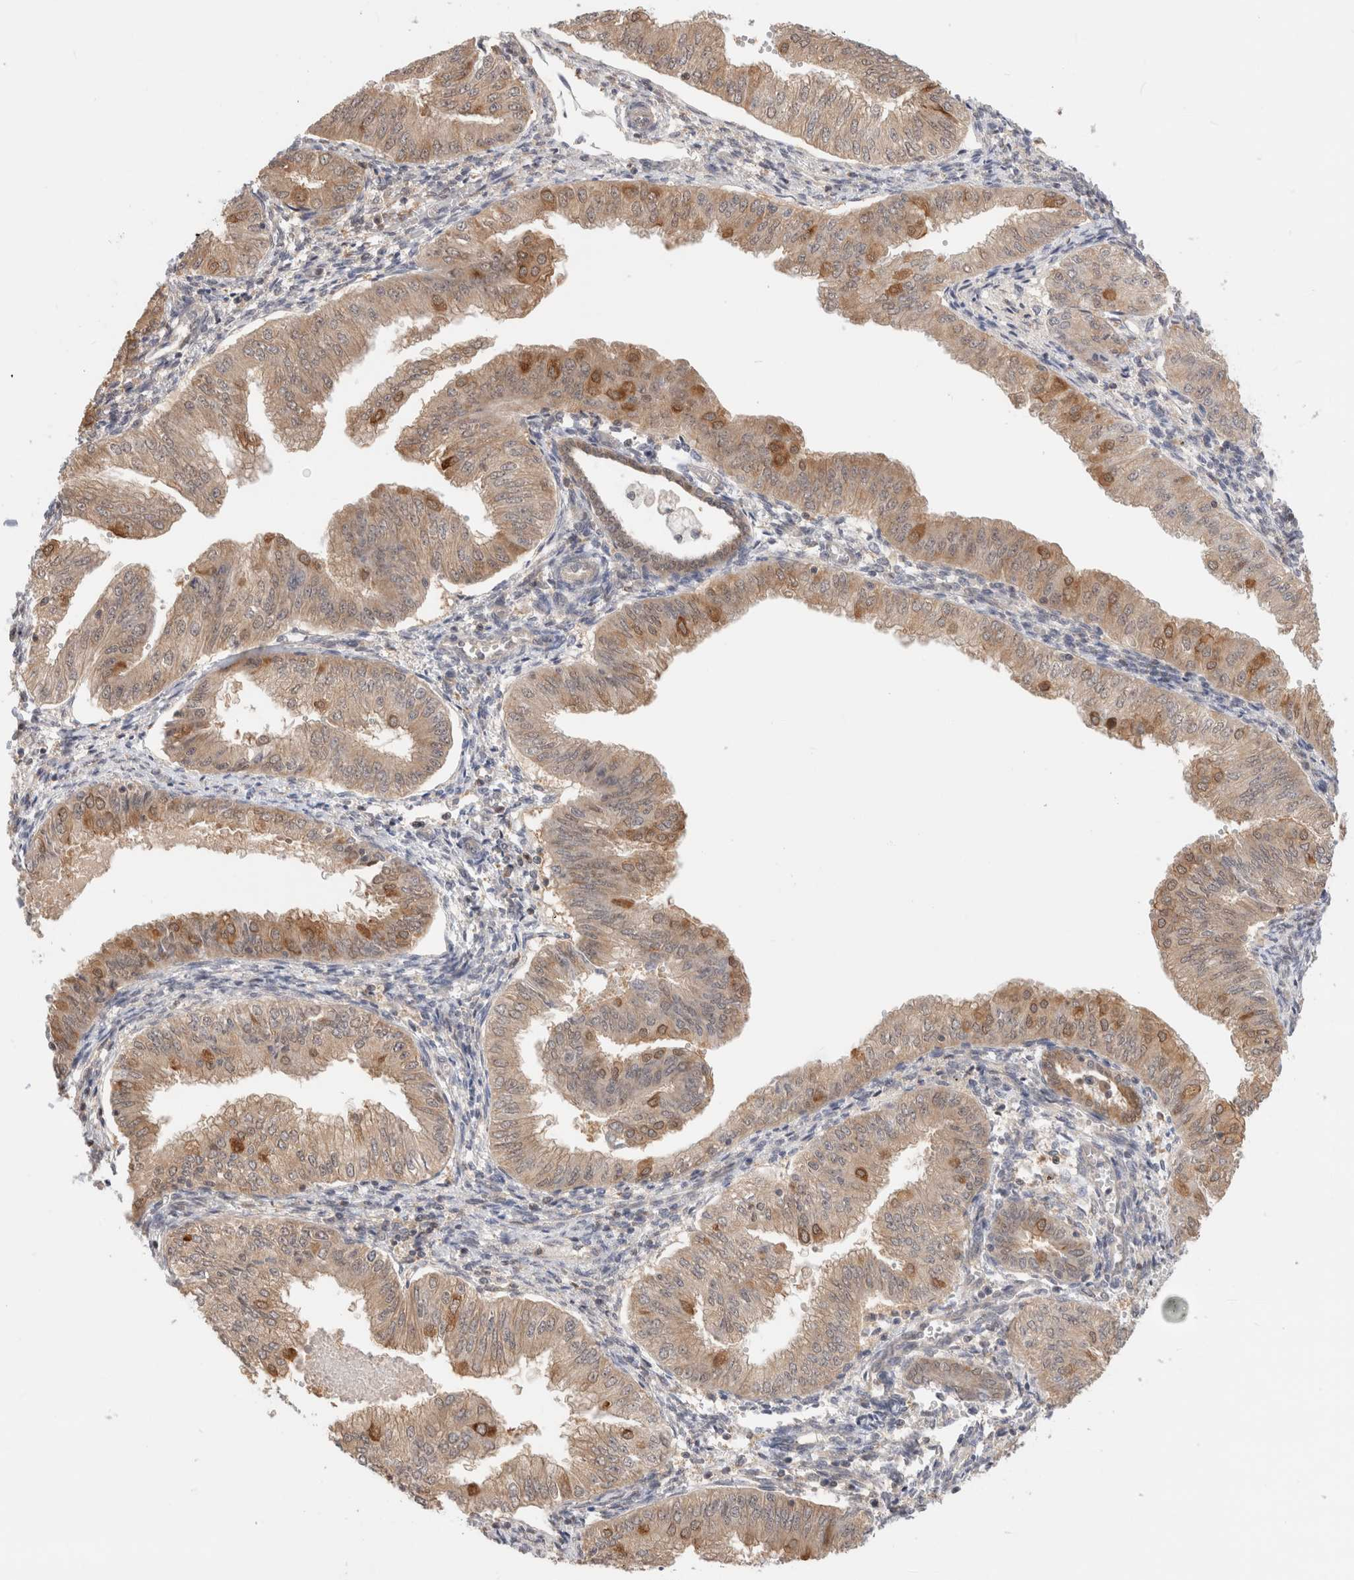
{"staining": {"intensity": "moderate", "quantity": ">75%", "location": "cytoplasmic/membranous"}, "tissue": "endometrial cancer", "cell_type": "Tumor cells", "image_type": "cancer", "snomed": [{"axis": "morphology", "description": "Normal tissue, NOS"}, {"axis": "morphology", "description": "Adenocarcinoma, NOS"}, {"axis": "topography", "description": "Endometrium"}], "caption": "Brown immunohistochemical staining in endometrial adenocarcinoma demonstrates moderate cytoplasmic/membranous expression in about >75% of tumor cells. The staining was performed using DAB to visualize the protein expression in brown, while the nuclei were stained in blue with hematoxylin (Magnification: 20x).", "gene": "C17orf97", "patient": {"sex": "female", "age": 53}}